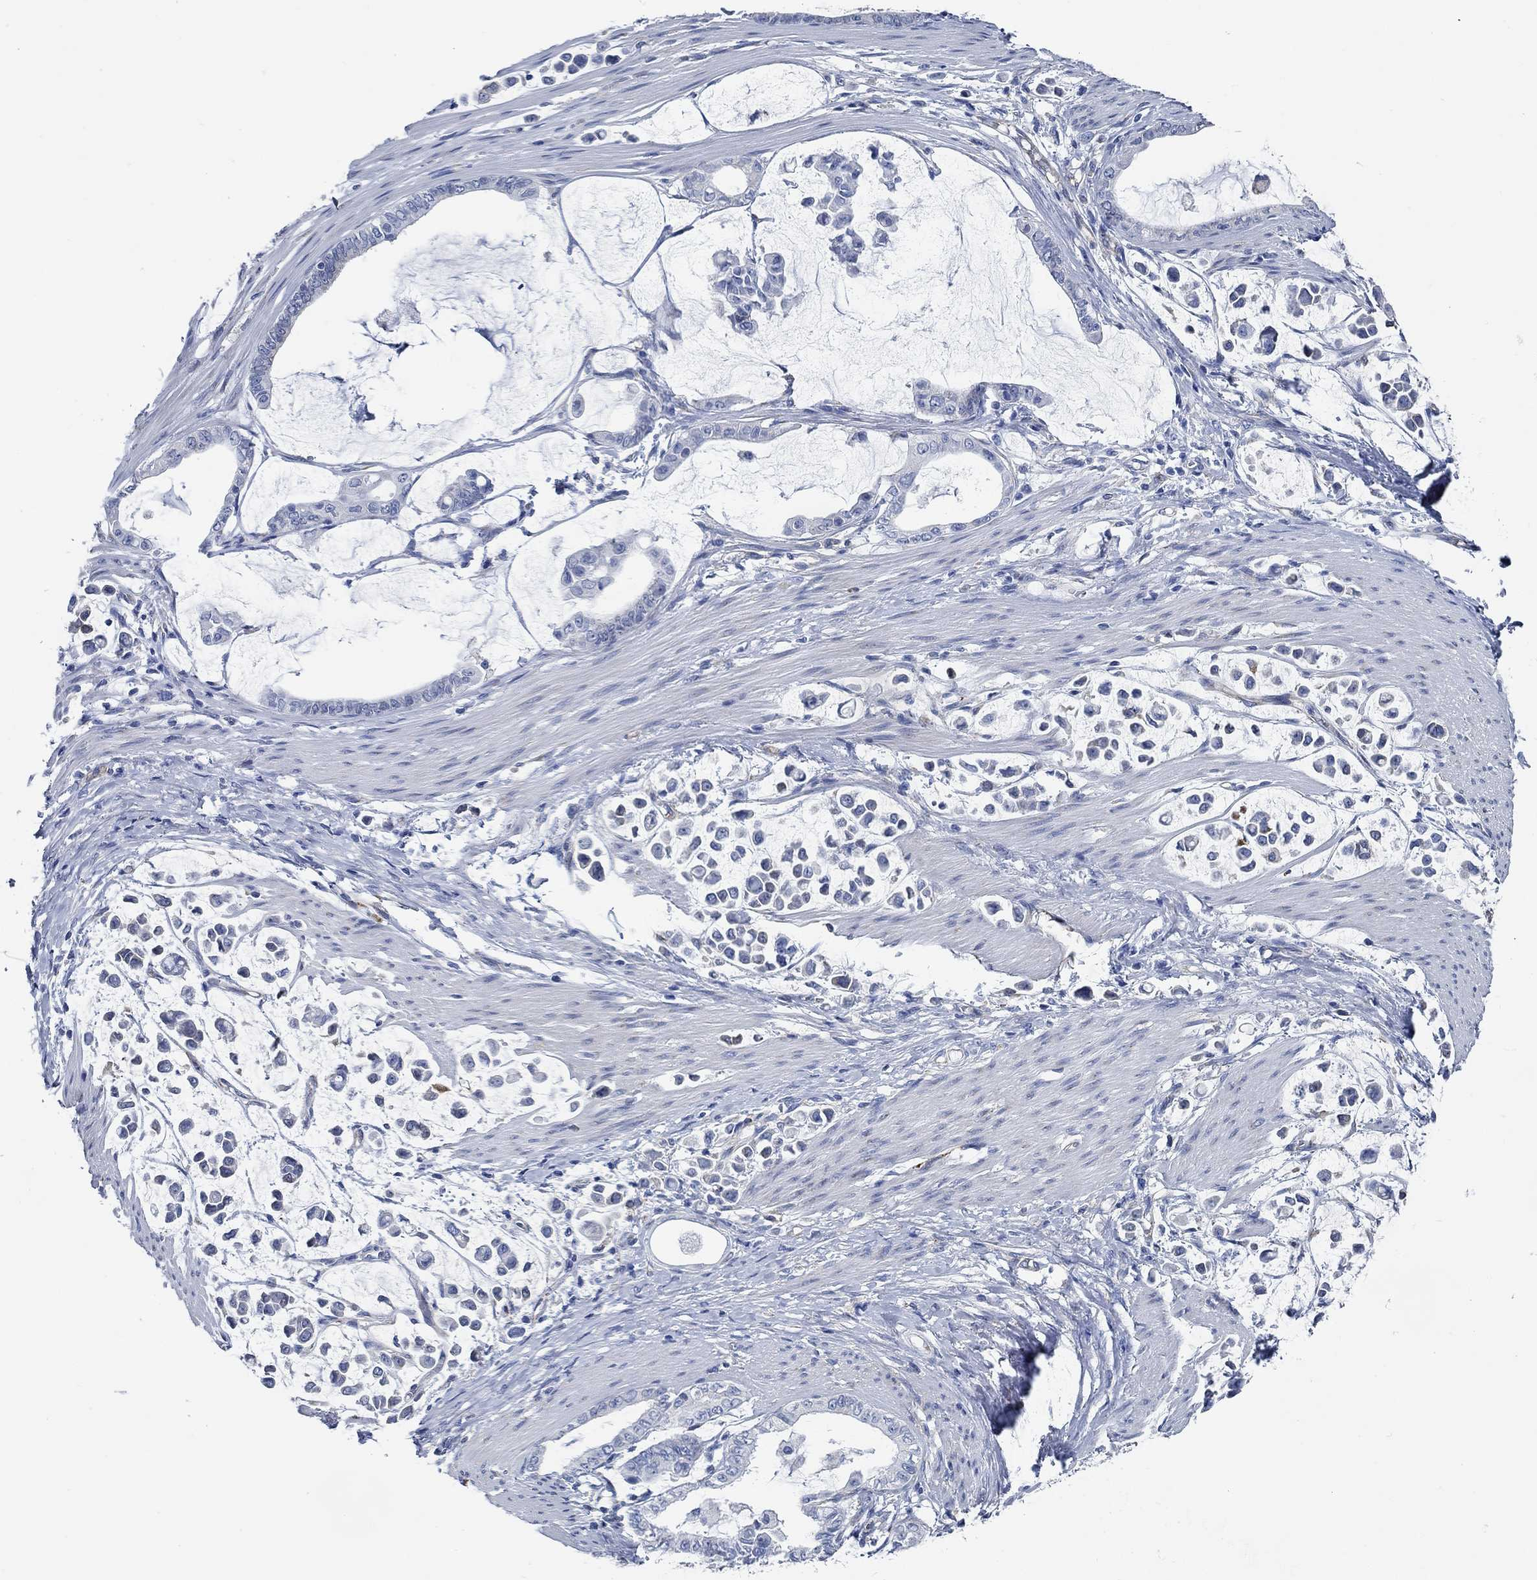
{"staining": {"intensity": "negative", "quantity": "none", "location": "none"}, "tissue": "stomach cancer", "cell_type": "Tumor cells", "image_type": "cancer", "snomed": [{"axis": "morphology", "description": "Adenocarcinoma, NOS"}, {"axis": "topography", "description": "Stomach"}], "caption": "The micrograph displays no significant staining in tumor cells of stomach cancer (adenocarcinoma).", "gene": "HECW2", "patient": {"sex": "male", "age": 82}}